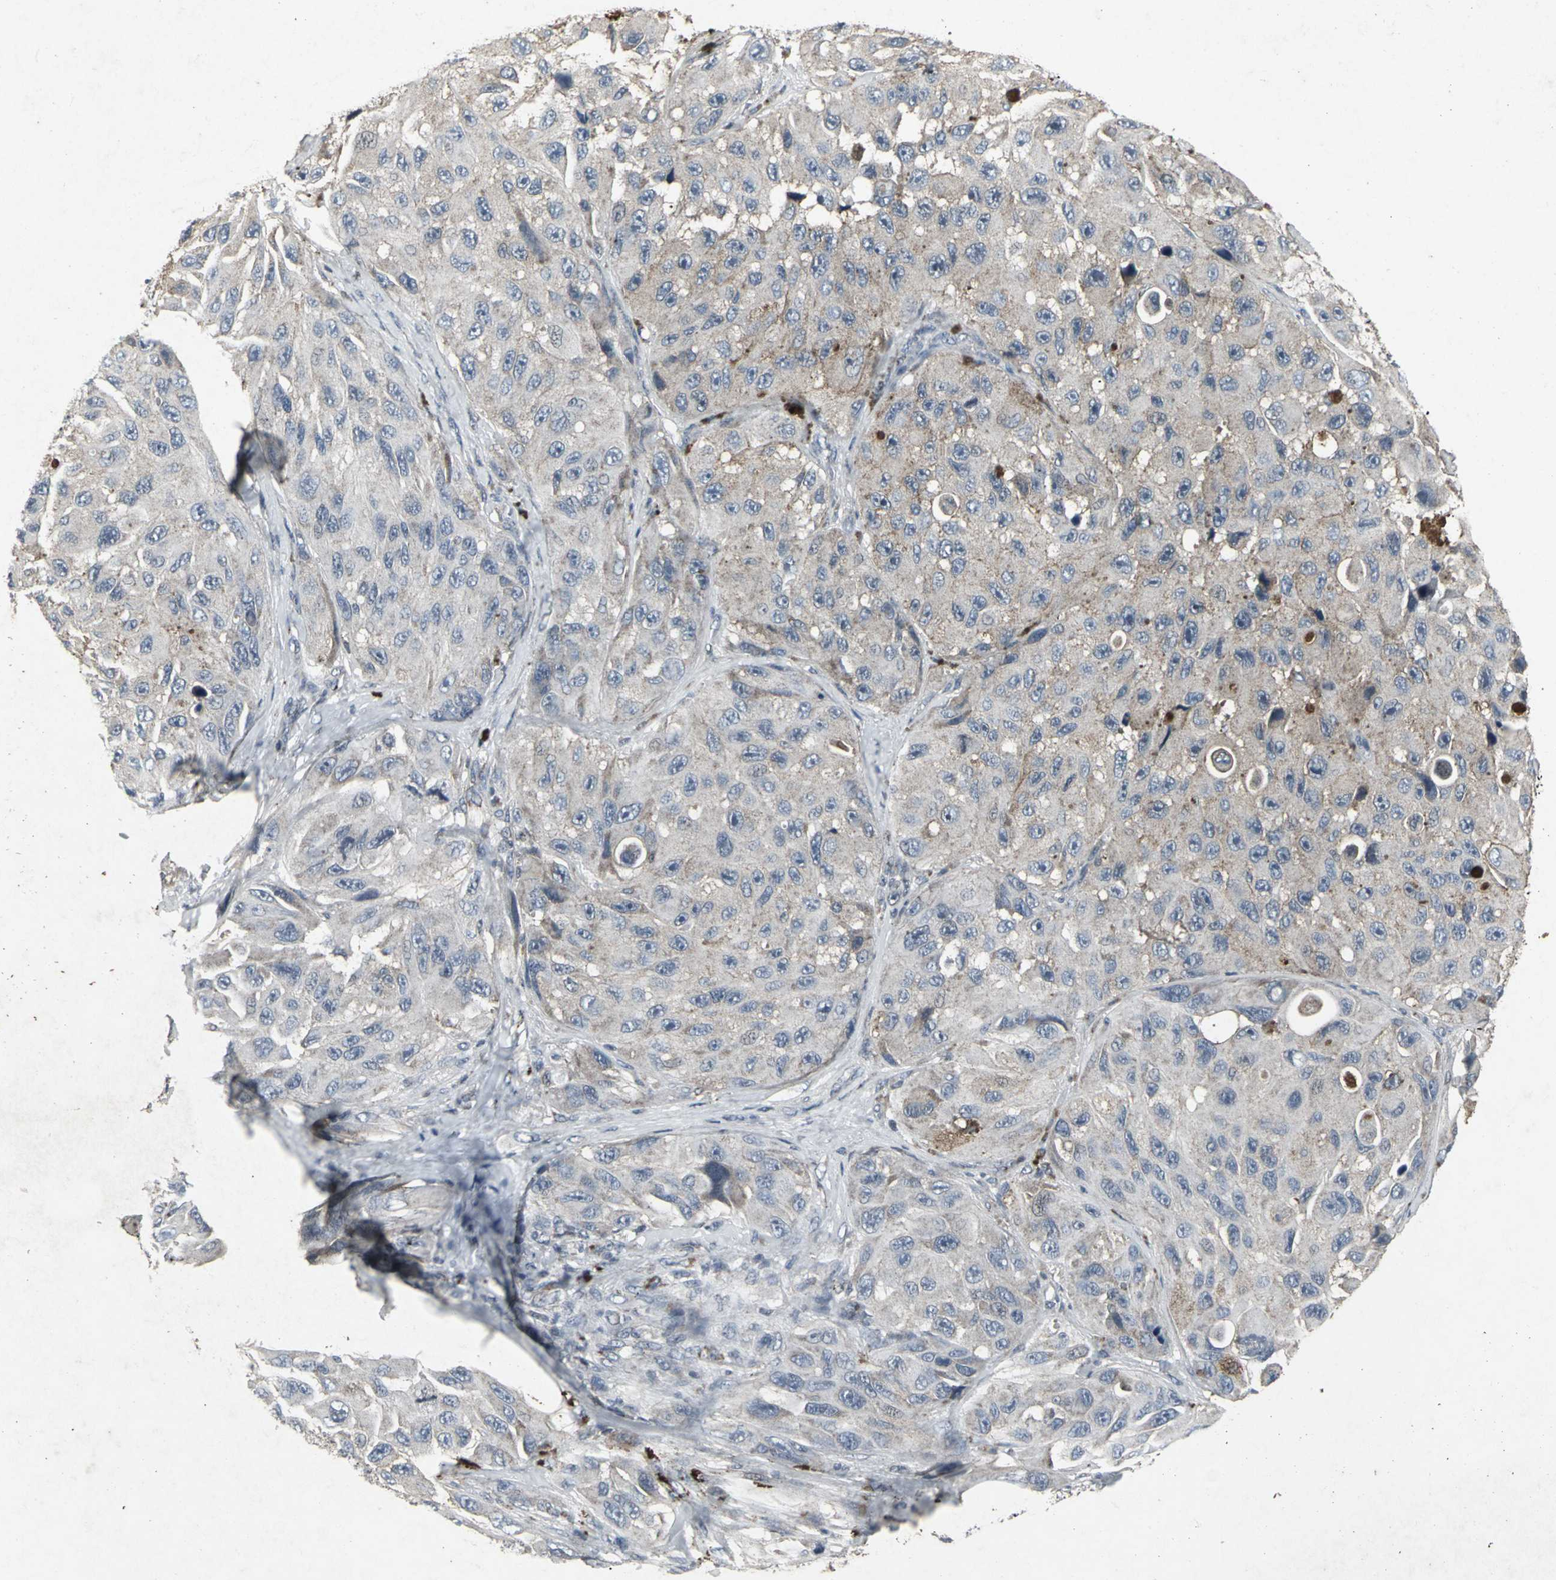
{"staining": {"intensity": "weak", "quantity": "25%-75%", "location": "cytoplasmic/membranous"}, "tissue": "melanoma", "cell_type": "Tumor cells", "image_type": "cancer", "snomed": [{"axis": "morphology", "description": "Malignant melanoma, NOS"}, {"axis": "topography", "description": "Skin"}], "caption": "Protein expression analysis of human malignant melanoma reveals weak cytoplasmic/membranous positivity in approximately 25%-75% of tumor cells.", "gene": "BMP4", "patient": {"sex": "female", "age": 73}}